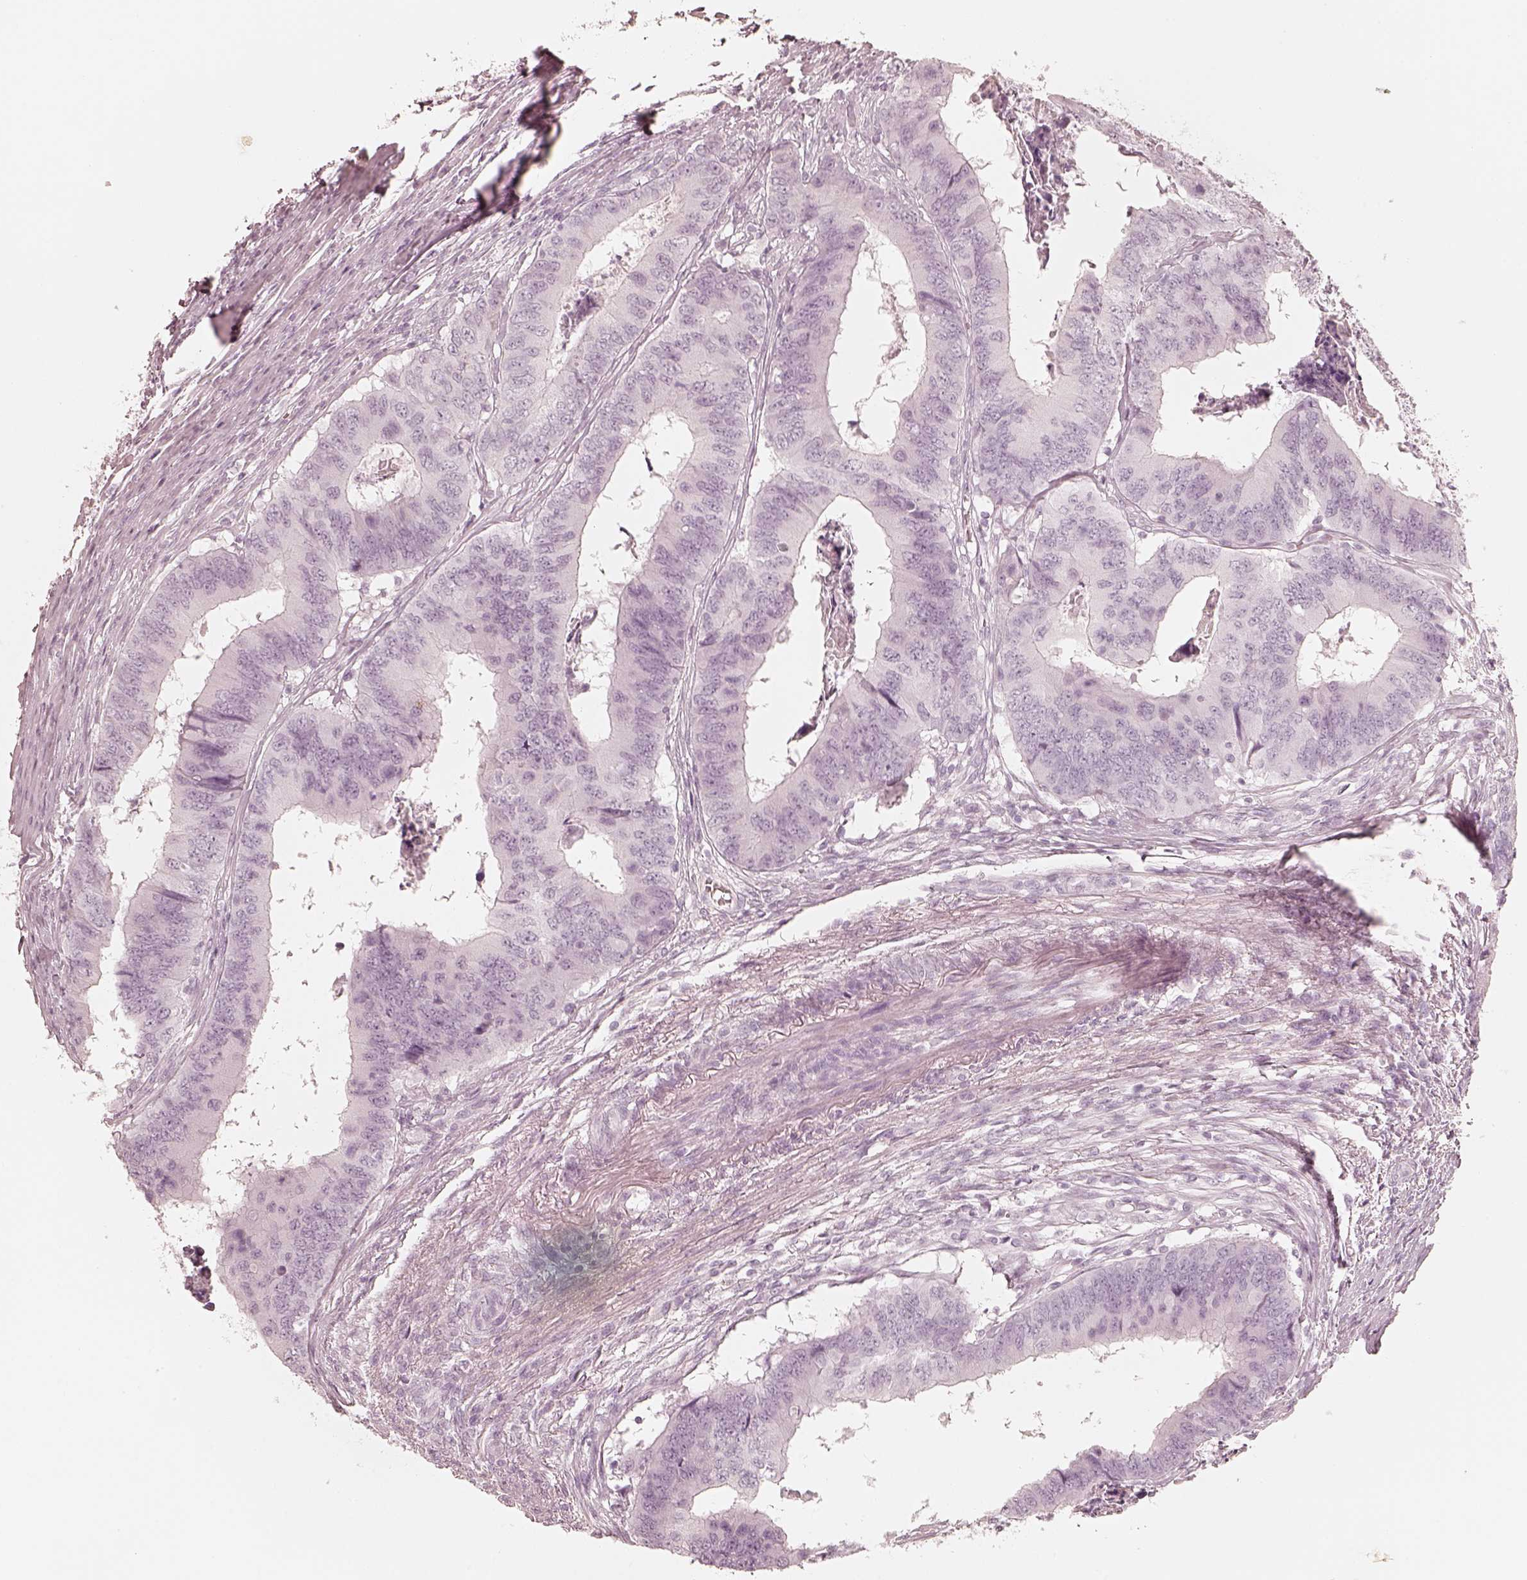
{"staining": {"intensity": "negative", "quantity": "none", "location": "none"}, "tissue": "colorectal cancer", "cell_type": "Tumor cells", "image_type": "cancer", "snomed": [{"axis": "morphology", "description": "Adenocarcinoma, NOS"}, {"axis": "topography", "description": "Colon"}], "caption": "The micrograph shows no staining of tumor cells in colorectal adenocarcinoma.", "gene": "KRT82", "patient": {"sex": "male", "age": 53}}